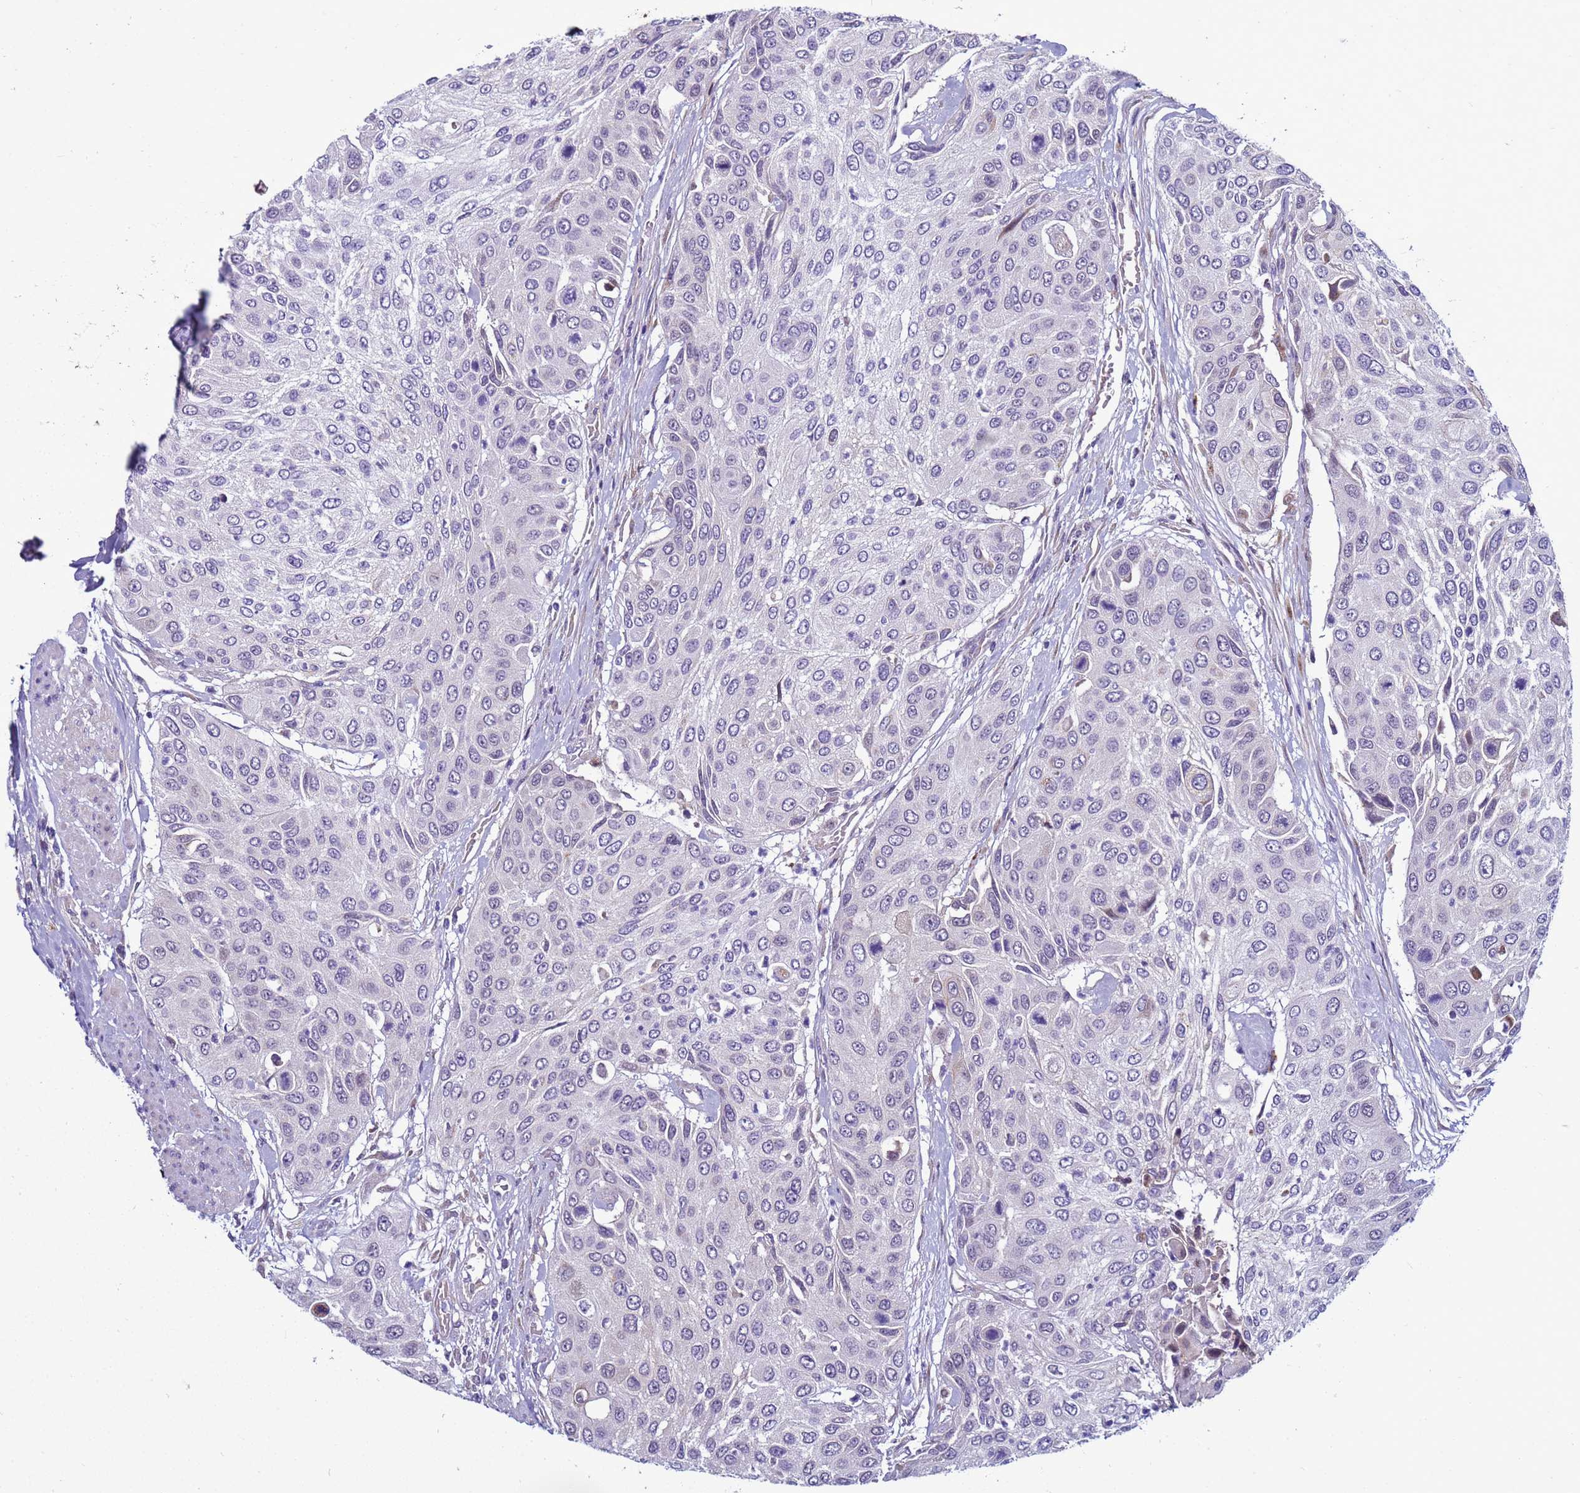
{"staining": {"intensity": "negative", "quantity": "none", "location": "none"}, "tissue": "urothelial cancer", "cell_type": "Tumor cells", "image_type": "cancer", "snomed": [{"axis": "morphology", "description": "Urothelial carcinoma, High grade"}, {"axis": "topography", "description": "Urinary bladder"}], "caption": "The immunohistochemistry (IHC) histopathology image has no significant staining in tumor cells of high-grade urothelial carcinoma tissue. (DAB (3,3'-diaminobenzidine) immunohistochemistry (IHC), high magnification).", "gene": "NAT2", "patient": {"sex": "female", "age": 79}}